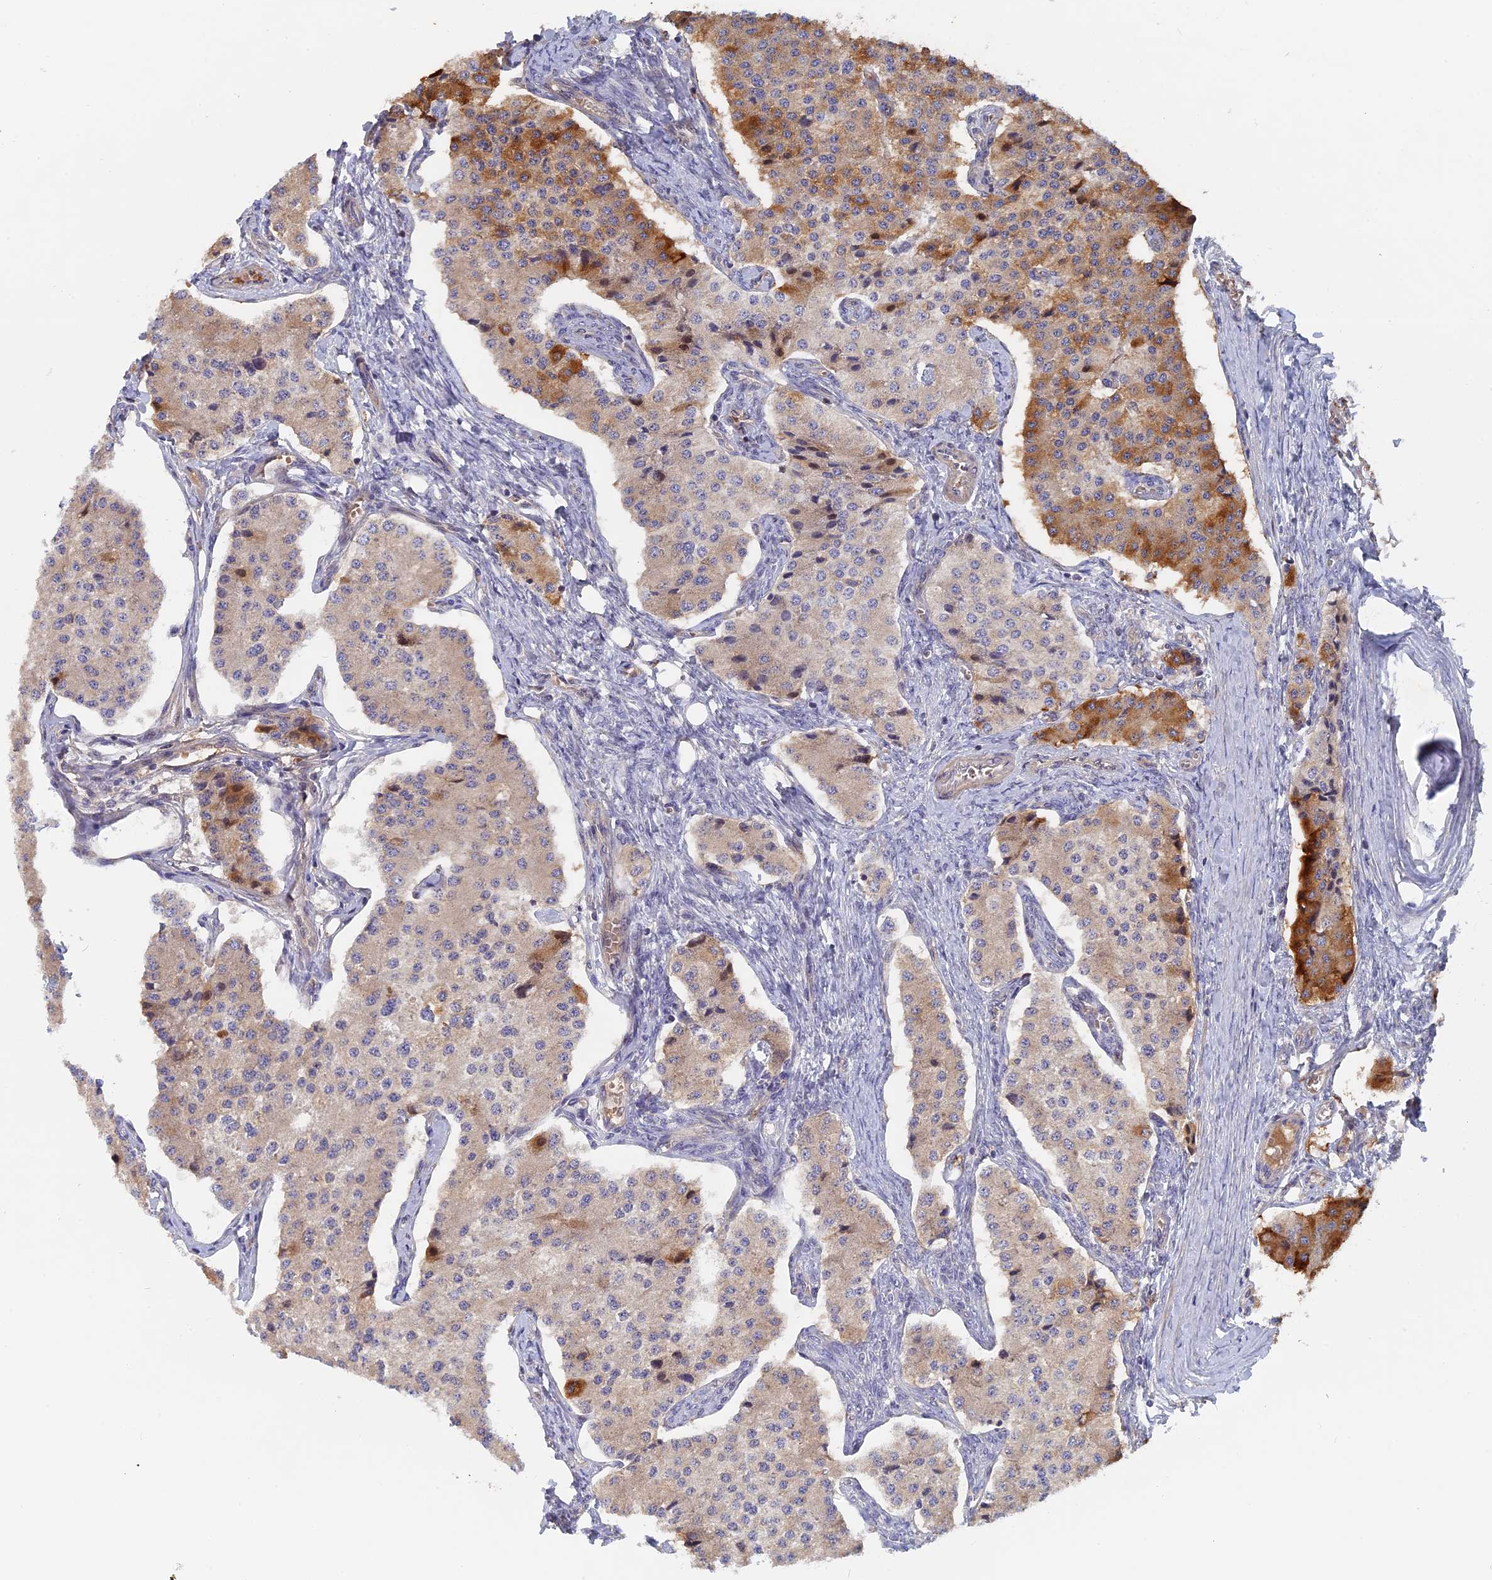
{"staining": {"intensity": "strong", "quantity": "<25%", "location": "cytoplasmic/membranous"}, "tissue": "carcinoid", "cell_type": "Tumor cells", "image_type": "cancer", "snomed": [{"axis": "morphology", "description": "Carcinoid, malignant, NOS"}, {"axis": "topography", "description": "Colon"}], "caption": "IHC of human malignant carcinoid displays medium levels of strong cytoplasmic/membranous positivity in about <25% of tumor cells.", "gene": "FAM98C", "patient": {"sex": "female", "age": 52}}